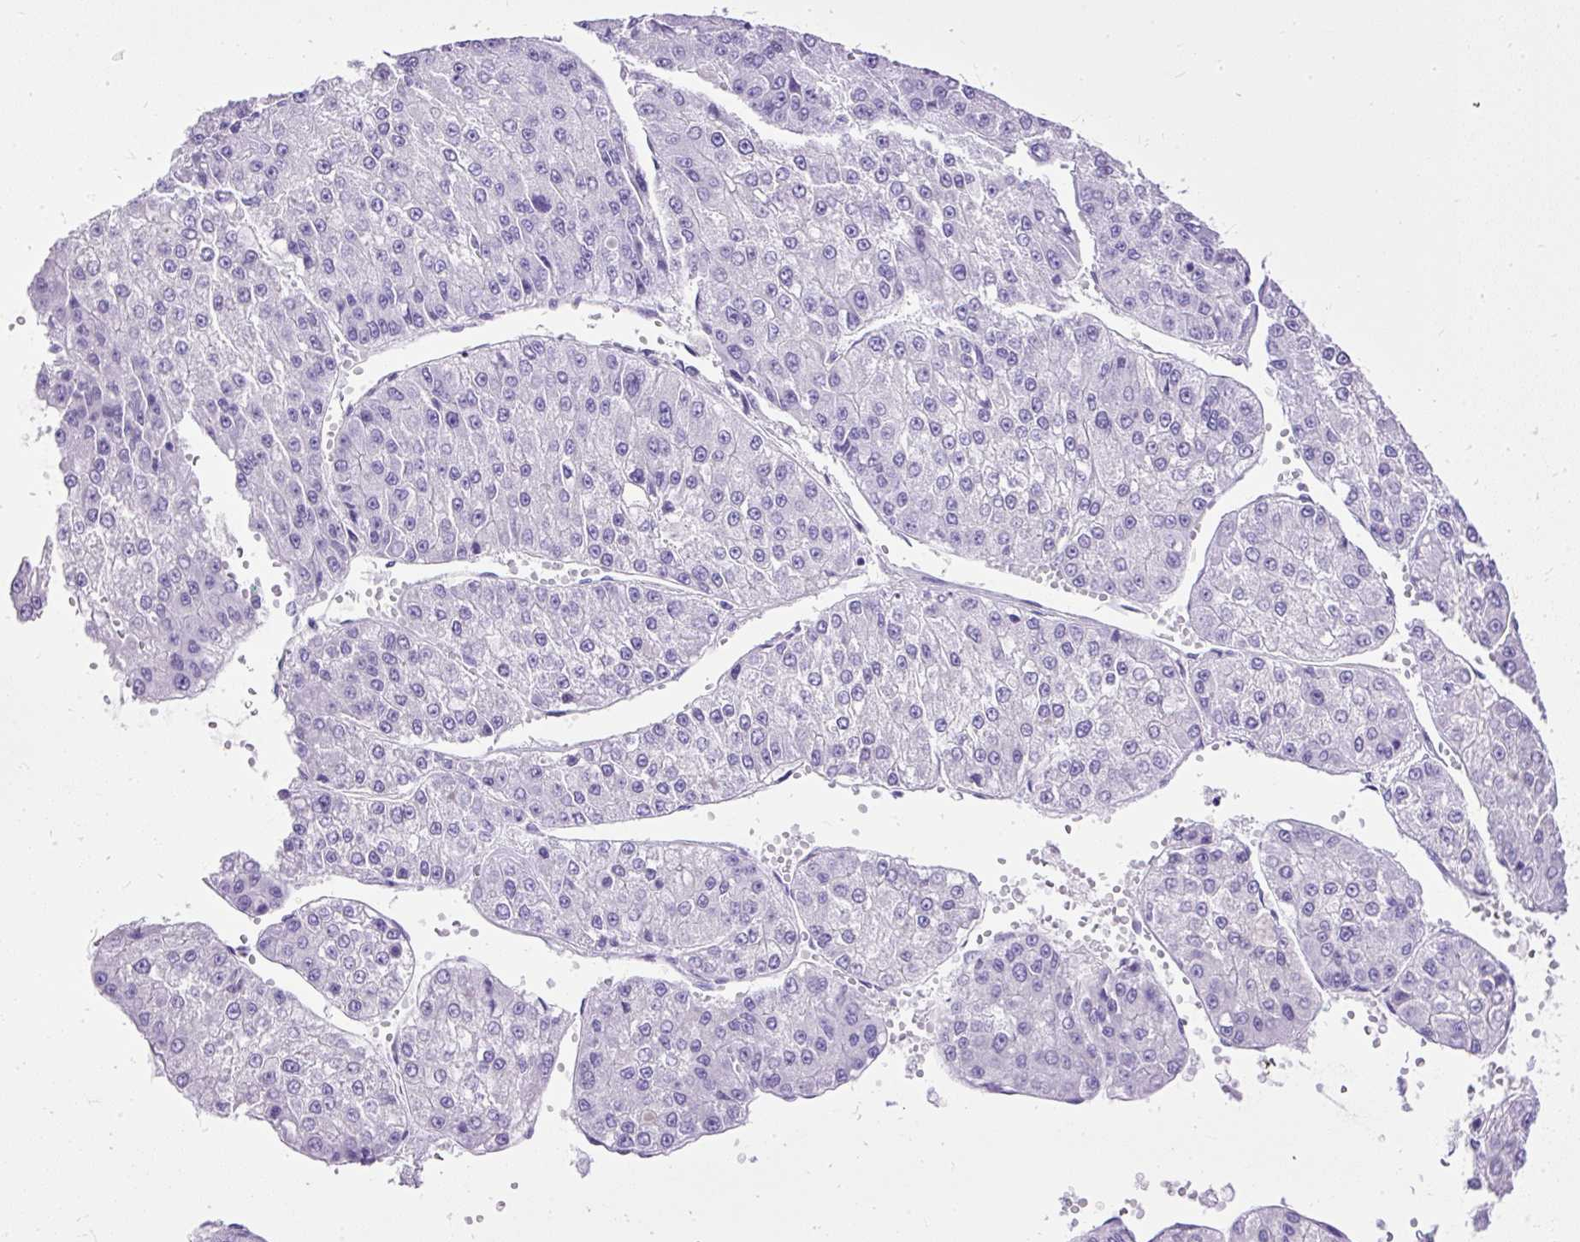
{"staining": {"intensity": "negative", "quantity": "none", "location": "none"}, "tissue": "liver cancer", "cell_type": "Tumor cells", "image_type": "cancer", "snomed": [{"axis": "morphology", "description": "Carcinoma, Hepatocellular, NOS"}, {"axis": "topography", "description": "Liver"}], "caption": "DAB immunohistochemical staining of liver cancer reveals no significant staining in tumor cells.", "gene": "HEY1", "patient": {"sex": "female", "age": 73}}